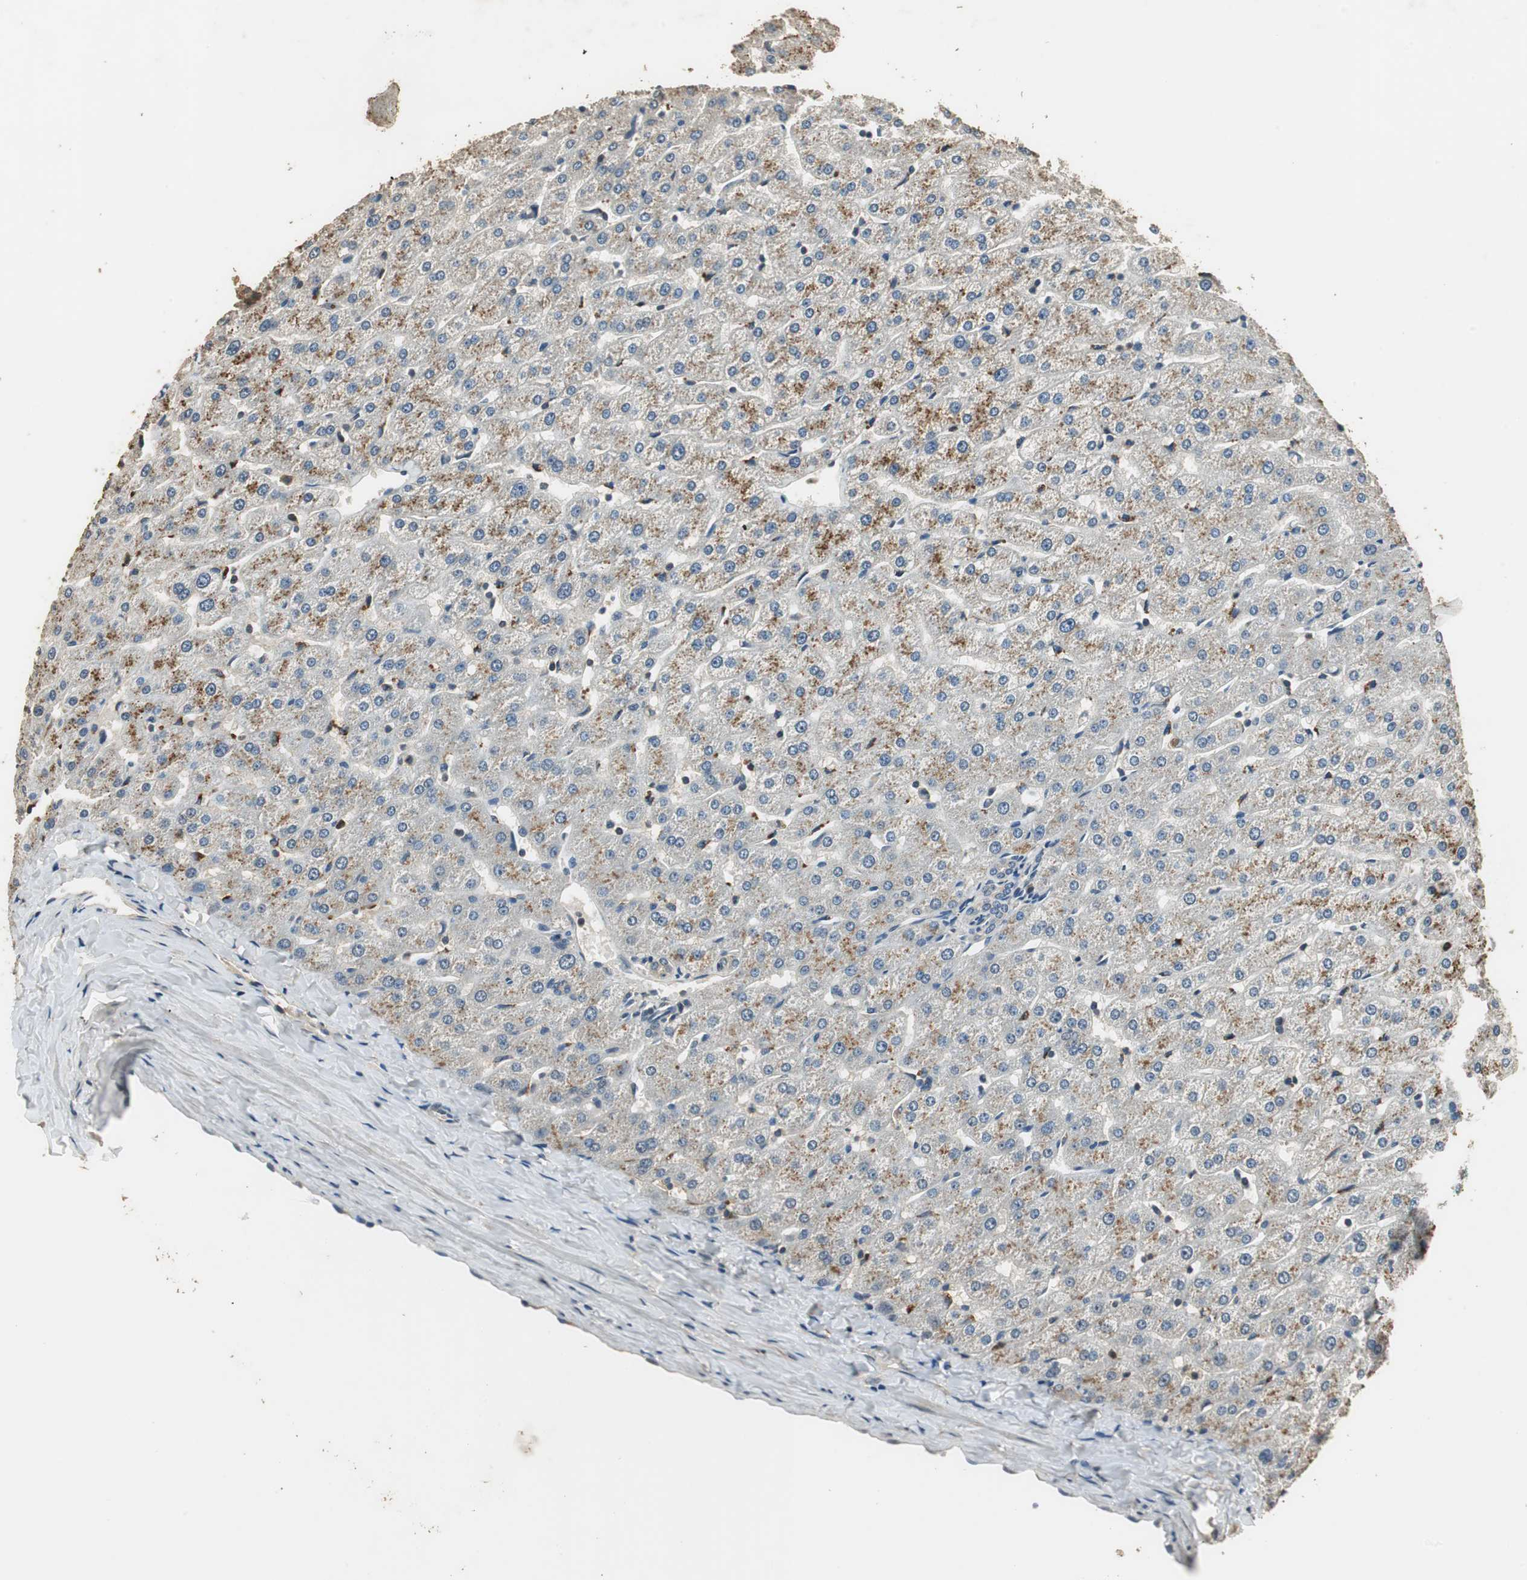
{"staining": {"intensity": "weak", "quantity": ">75%", "location": "cytoplasmic/membranous"}, "tissue": "liver", "cell_type": "Cholangiocytes", "image_type": "normal", "snomed": [{"axis": "morphology", "description": "Normal tissue, NOS"}, {"axis": "morphology", "description": "Fibrosis, NOS"}, {"axis": "topography", "description": "Liver"}], "caption": "Benign liver was stained to show a protein in brown. There is low levels of weak cytoplasmic/membranous expression in approximately >75% of cholangiocytes. (brown staining indicates protein expression, while blue staining denotes nuclei).", "gene": "TMPRSS4", "patient": {"sex": "female", "age": 29}}